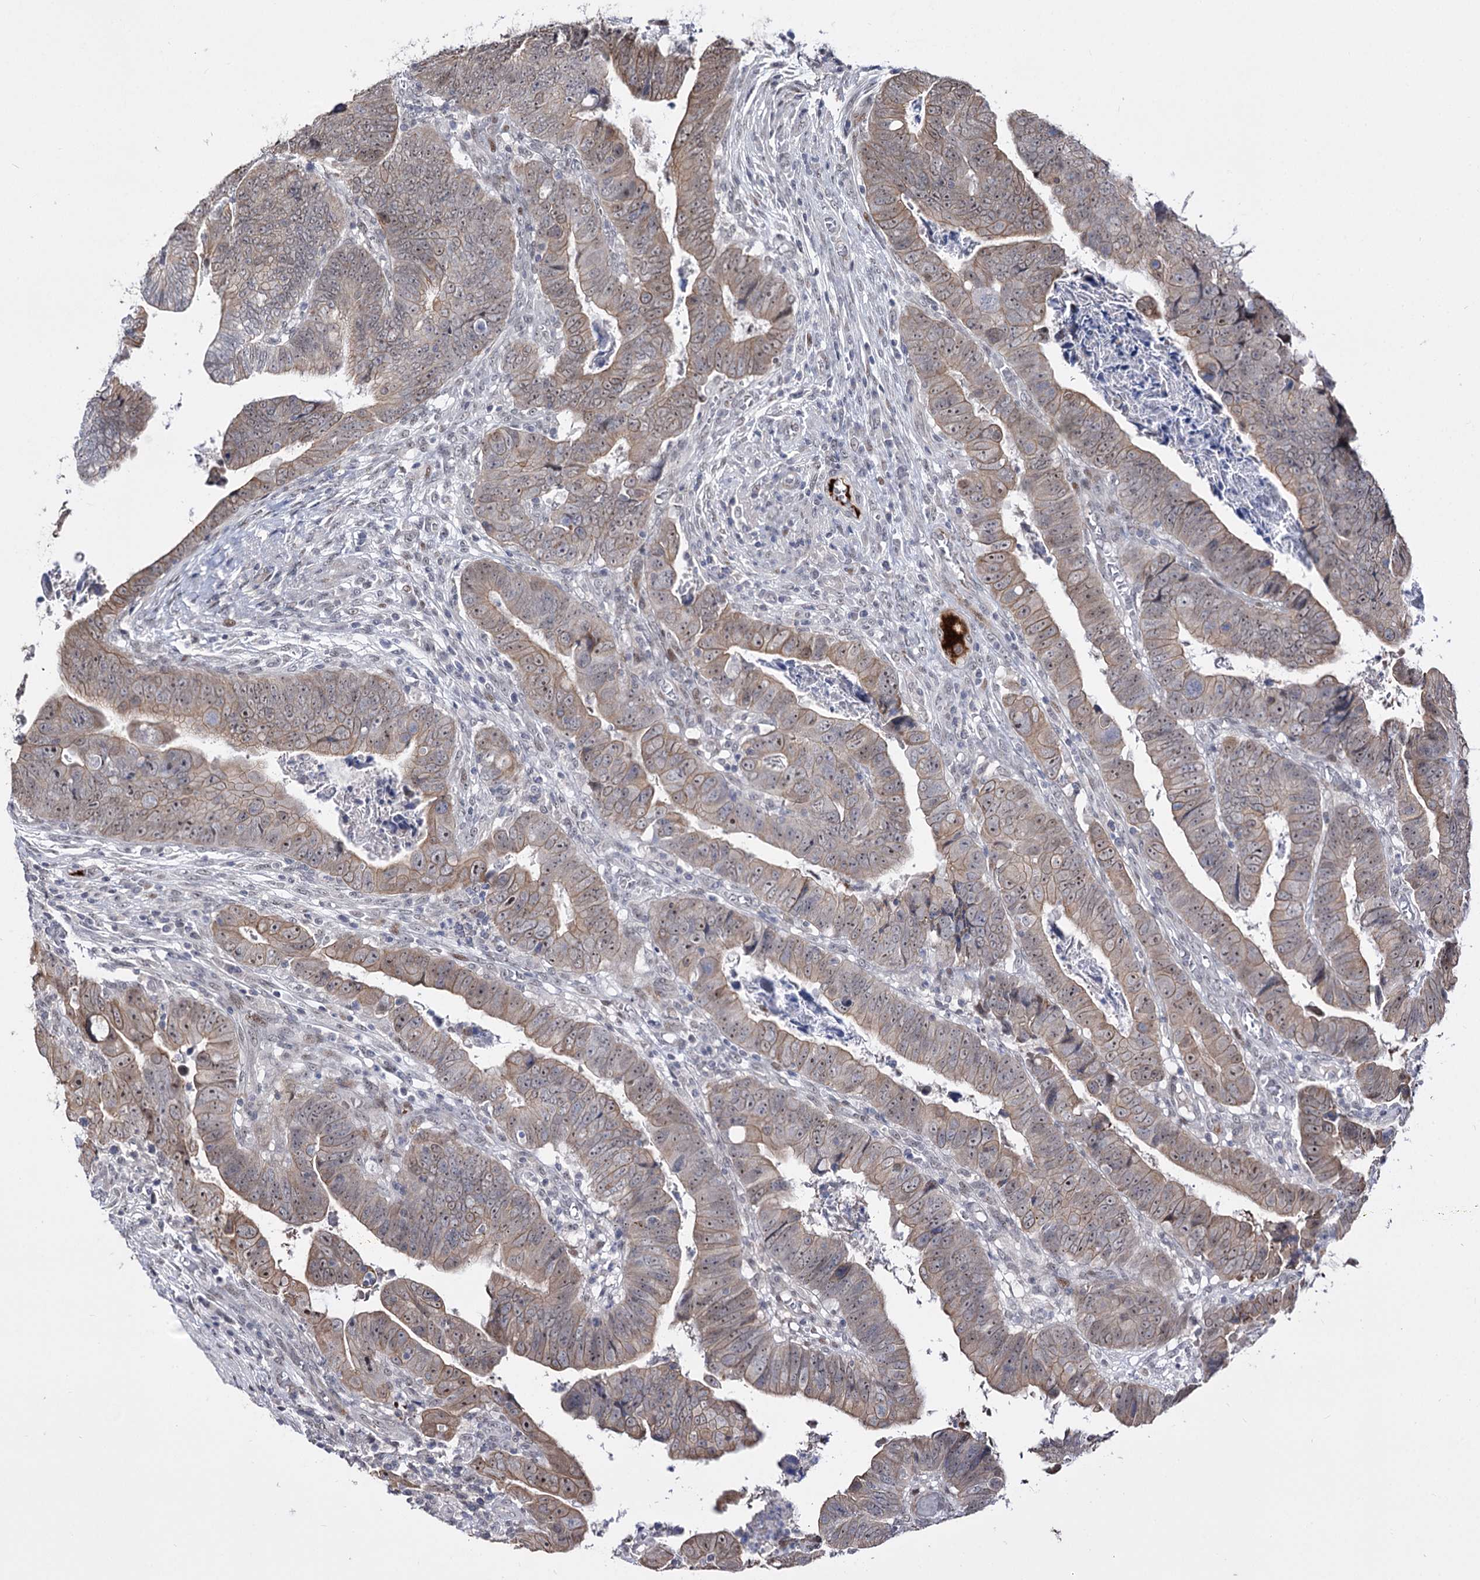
{"staining": {"intensity": "moderate", "quantity": ">75%", "location": "cytoplasmic/membranous,nuclear"}, "tissue": "colorectal cancer", "cell_type": "Tumor cells", "image_type": "cancer", "snomed": [{"axis": "morphology", "description": "Normal tissue, NOS"}, {"axis": "morphology", "description": "Adenocarcinoma, NOS"}, {"axis": "topography", "description": "Rectum"}], "caption": "Human colorectal cancer (adenocarcinoma) stained with a protein marker reveals moderate staining in tumor cells.", "gene": "STOX1", "patient": {"sex": "female", "age": 65}}